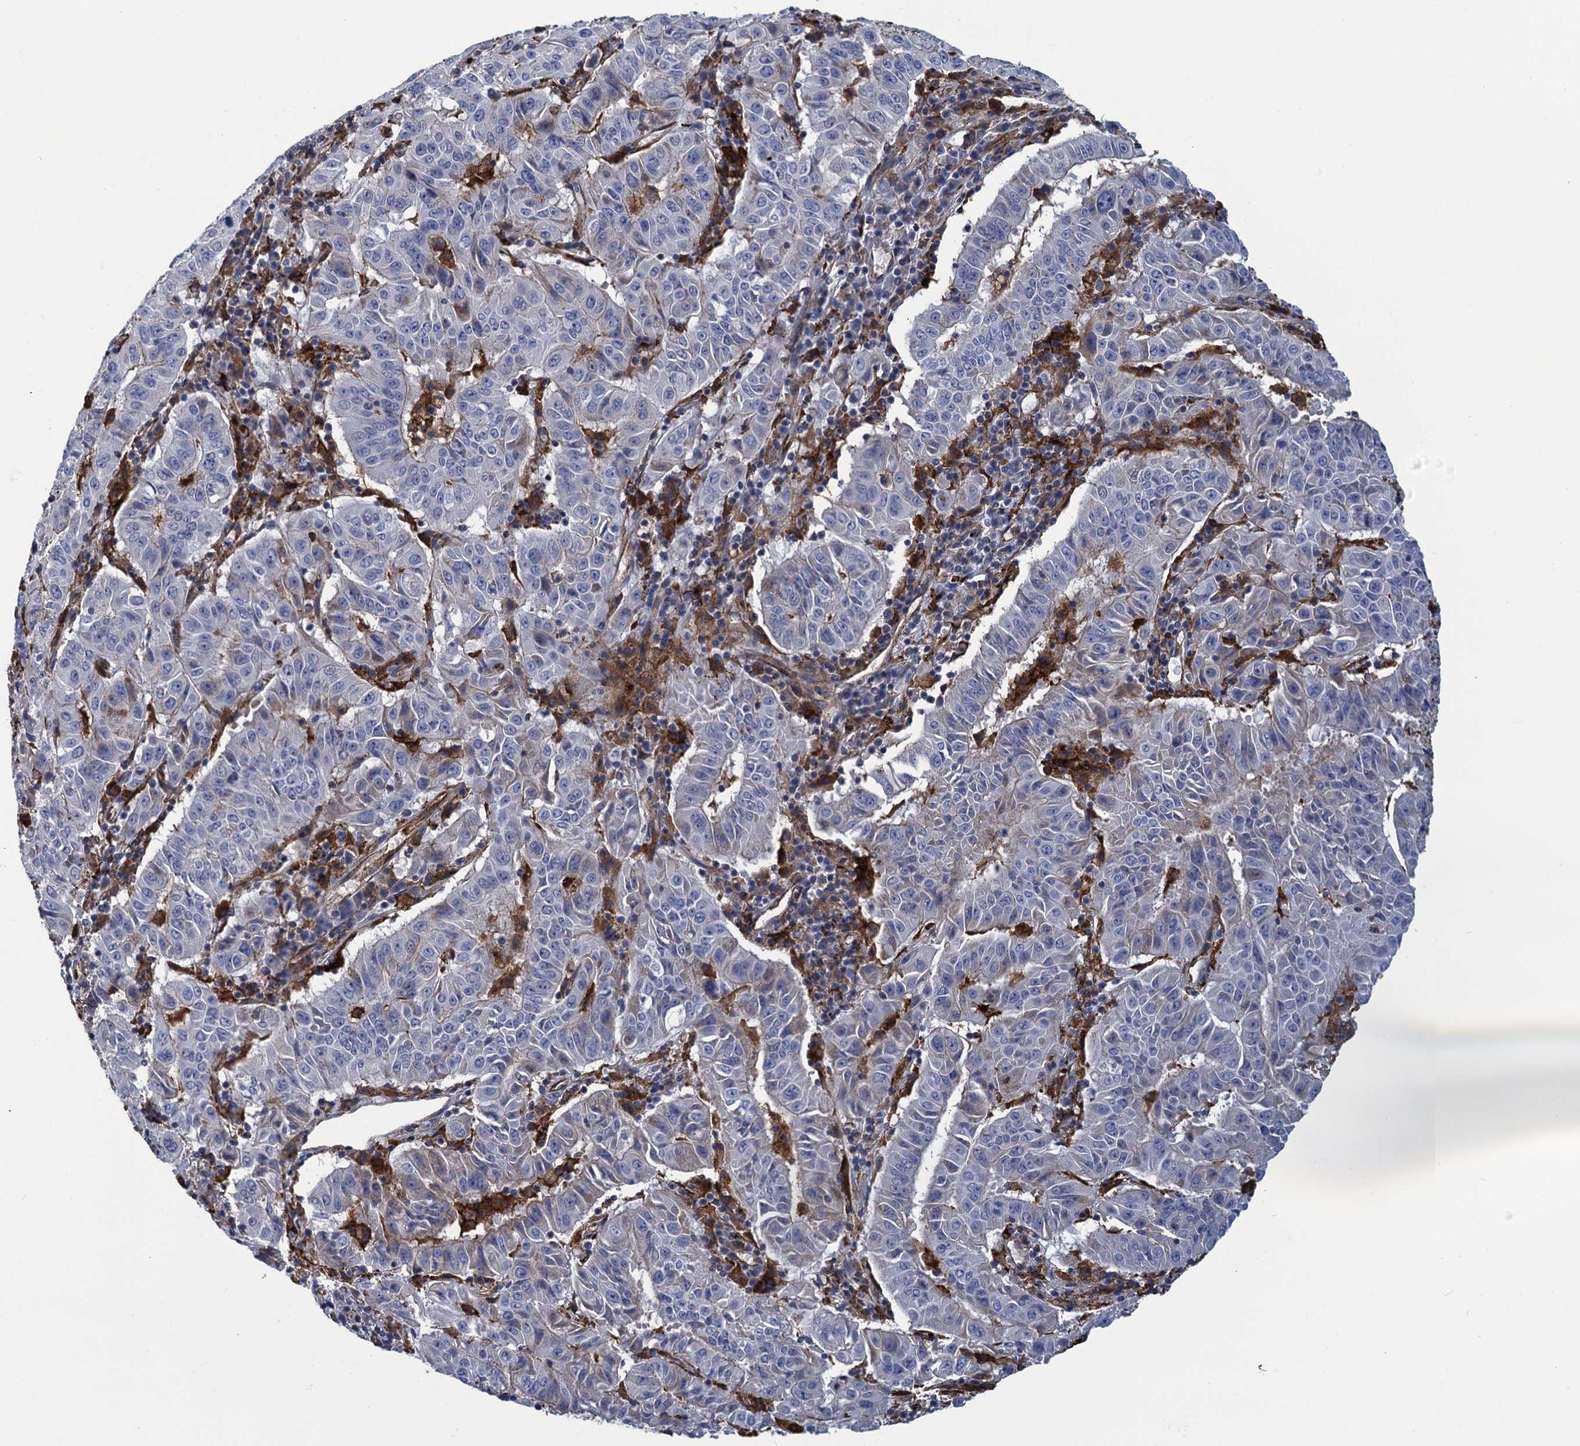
{"staining": {"intensity": "negative", "quantity": "none", "location": "none"}, "tissue": "pancreatic cancer", "cell_type": "Tumor cells", "image_type": "cancer", "snomed": [{"axis": "morphology", "description": "Adenocarcinoma, NOS"}, {"axis": "topography", "description": "Pancreas"}], "caption": "Immunohistochemical staining of pancreatic cancer (adenocarcinoma) exhibits no significant positivity in tumor cells.", "gene": "DNHD1", "patient": {"sex": "male", "age": 63}}